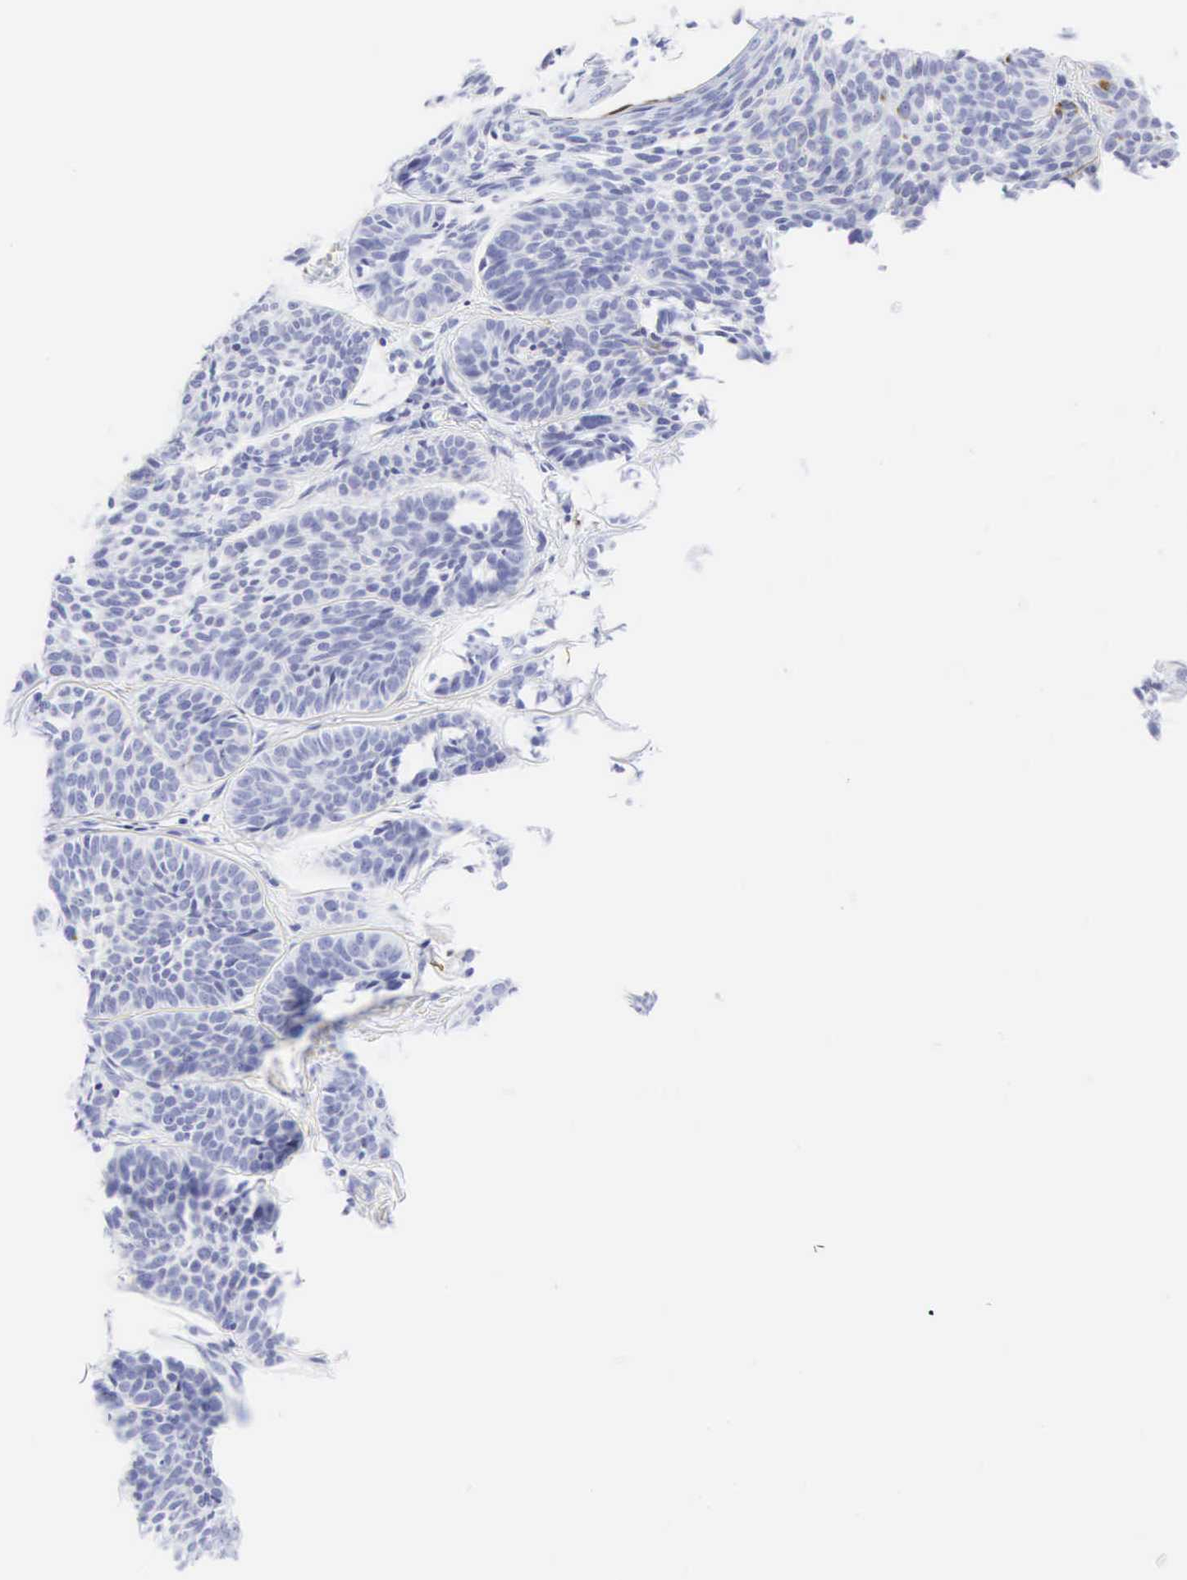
{"staining": {"intensity": "negative", "quantity": "none", "location": "none"}, "tissue": "skin cancer", "cell_type": "Tumor cells", "image_type": "cancer", "snomed": [{"axis": "morphology", "description": "Basal cell carcinoma"}, {"axis": "topography", "description": "Skin"}], "caption": "A micrograph of basal cell carcinoma (skin) stained for a protein shows no brown staining in tumor cells. (Stains: DAB IHC with hematoxylin counter stain, Microscopy: brightfield microscopy at high magnification).", "gene": "CGB3", "patient": {"sex": "female", "age": 62}}